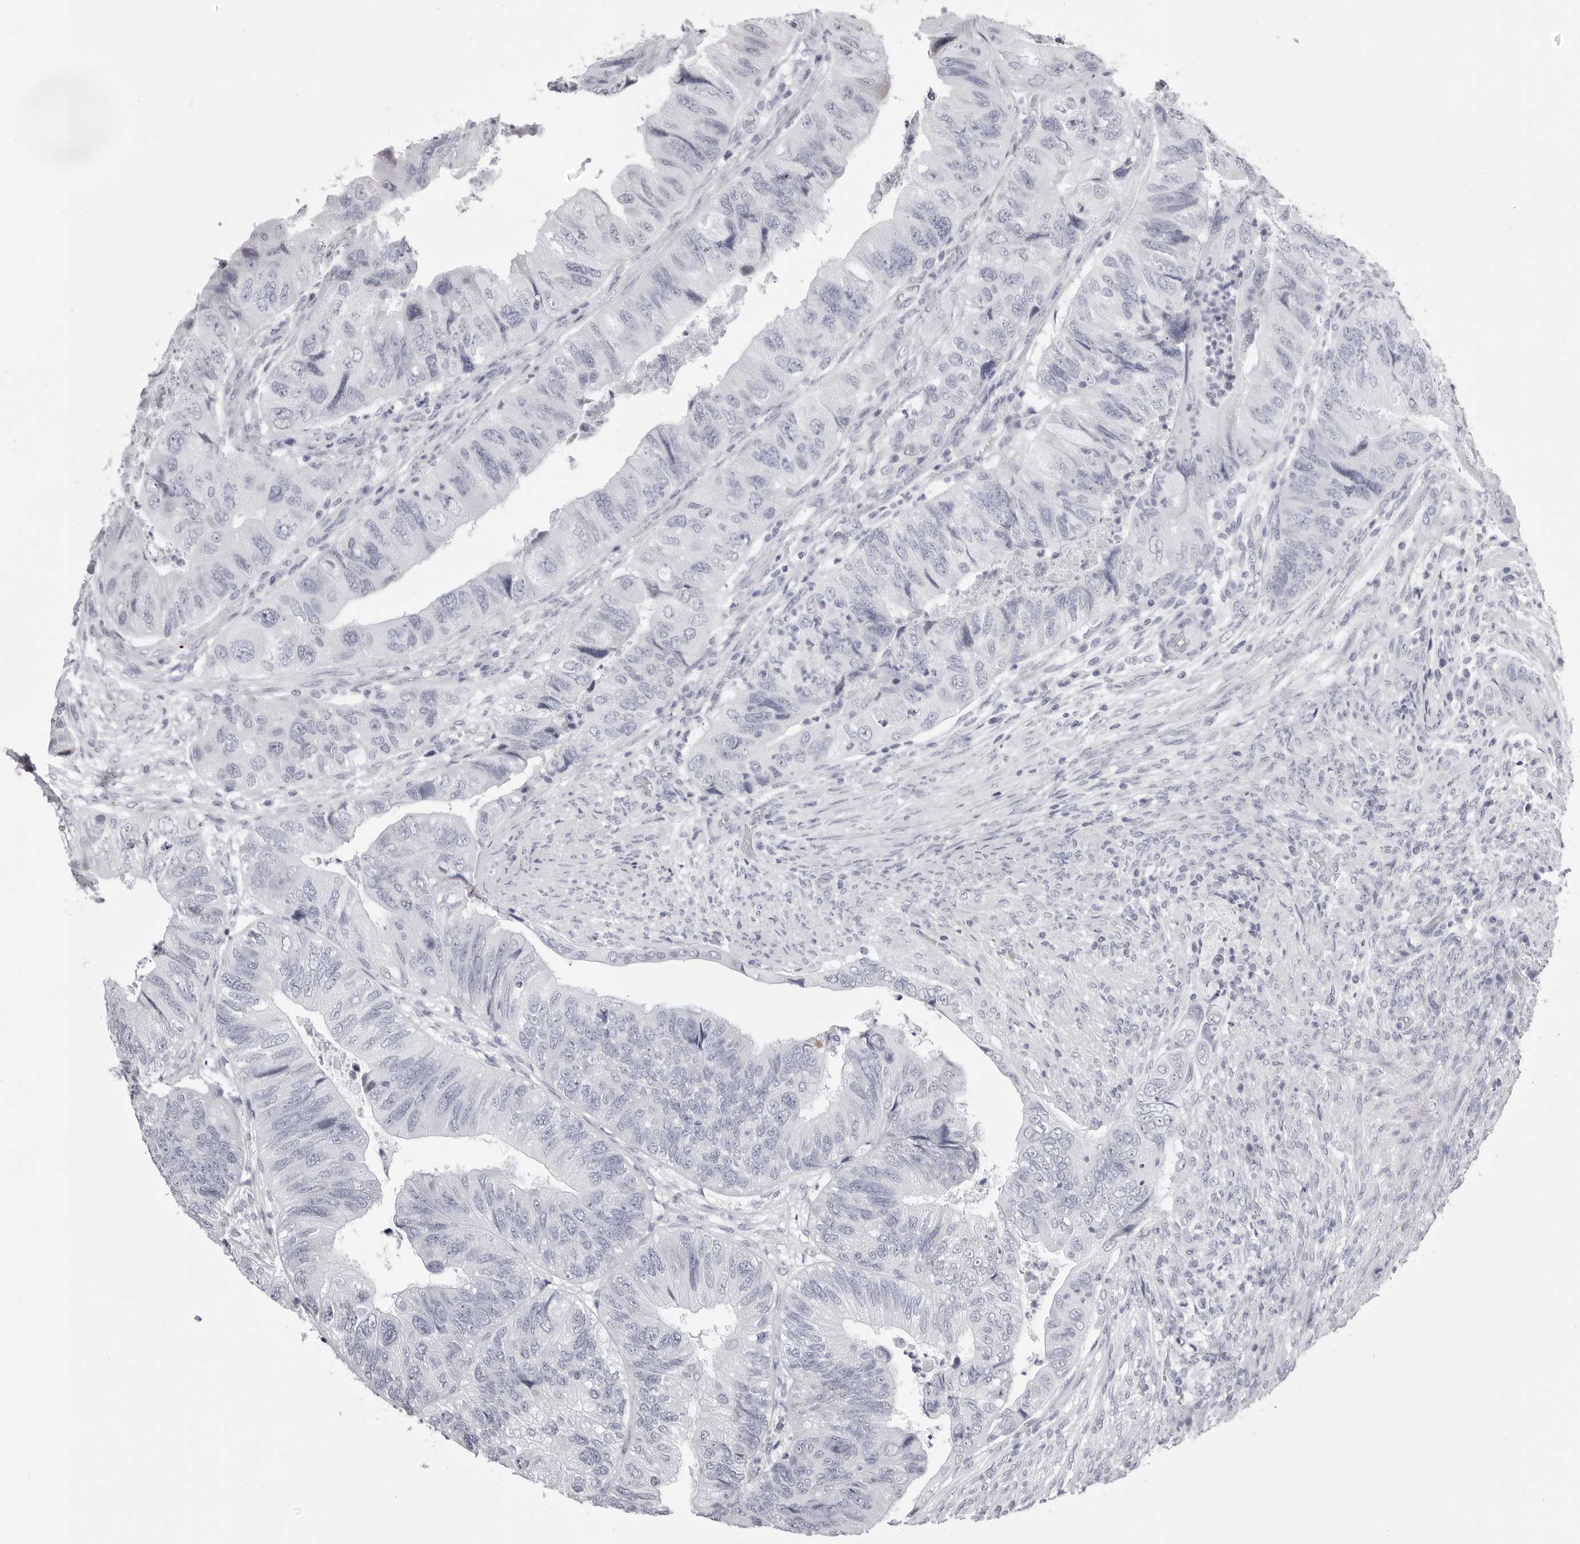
{"staining": {"intensity": "negative", "quantity": "none", "location": "none"}, "tissue": "colorectal cancer", "cell_type": "Tumor cells", "image_type": "cancer", "snomed": [{"axis": "morphology", "description": "Adenocarcinoma, NOS"}, {"axis": "topography", "description": "Rectum"}], "caption": "A high-resolution histopathology image shows immunohistochemistry (IHC) staining of colorectal adenocarcinoma, which reveals no significant positivity in tumor cells. The staining was performed using DAB (3,3'-diaminobenzidine) to visualize the protein expression in brown, while the nuclei were stained in blue with hematoxylin (Magnification: 20x).", "gene": "TMOD4", "patient": {"sex": "male", "age": 63}}